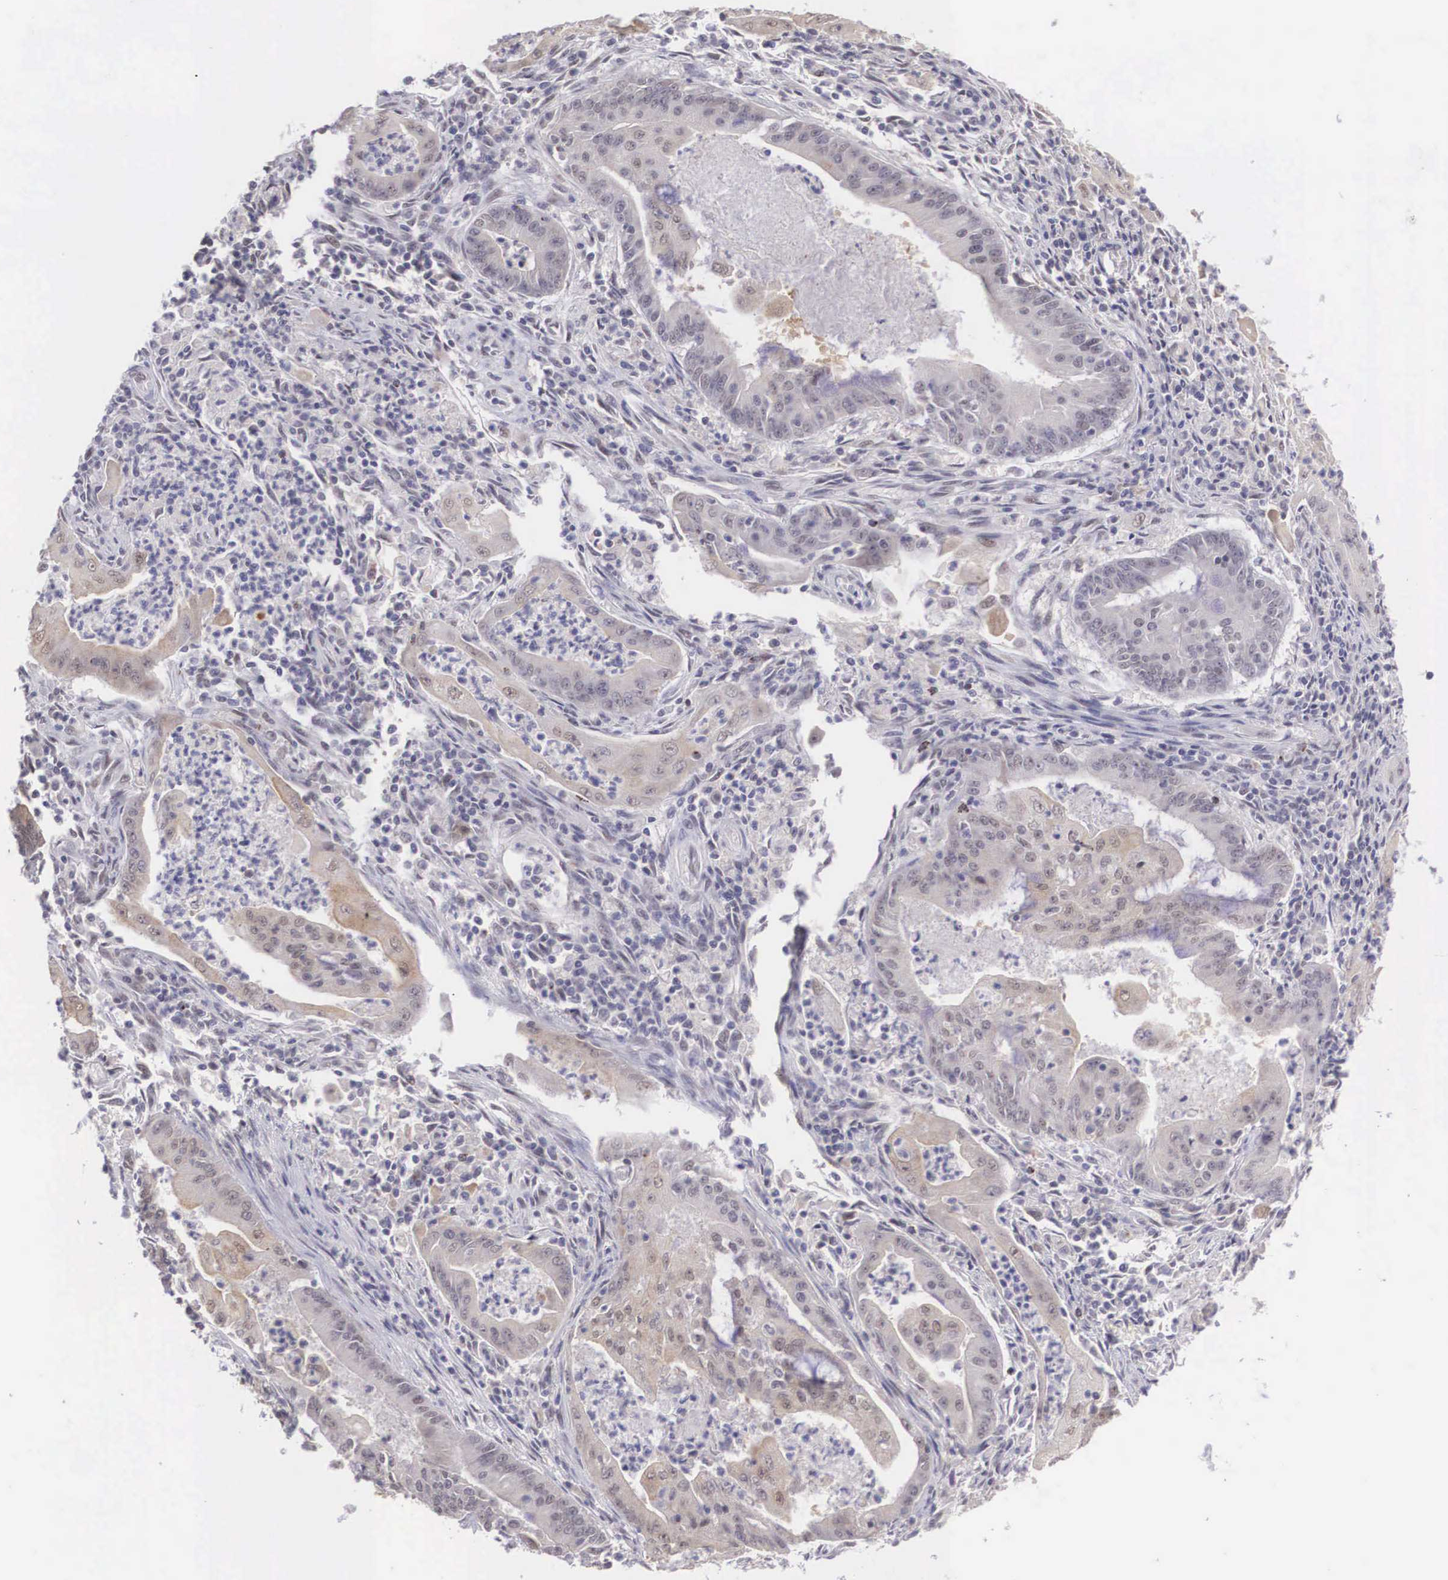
{"staining": {"intensity": "weak", "quantity": ">75%", "location": "cytoplasmic/membranous,nuclear"}, "tissue": "endometrial cancer", "cell_type": "Tumor cells", "image_type": "cancer", "snomed": [{"axis": "morphology", "description": "Adenocarcinoma, NOS"}, {"axis": "topography", "description": "Endometrium"}], "caption": "This is a histology image of immunohistochemistry (IHC) staining of endometrial cancer, which shows weak expression in the cytoplasmic/membranous and nuclear of tumor cells.", "gene": "NINL", "patient": {"sex": "female", "age": 63}}